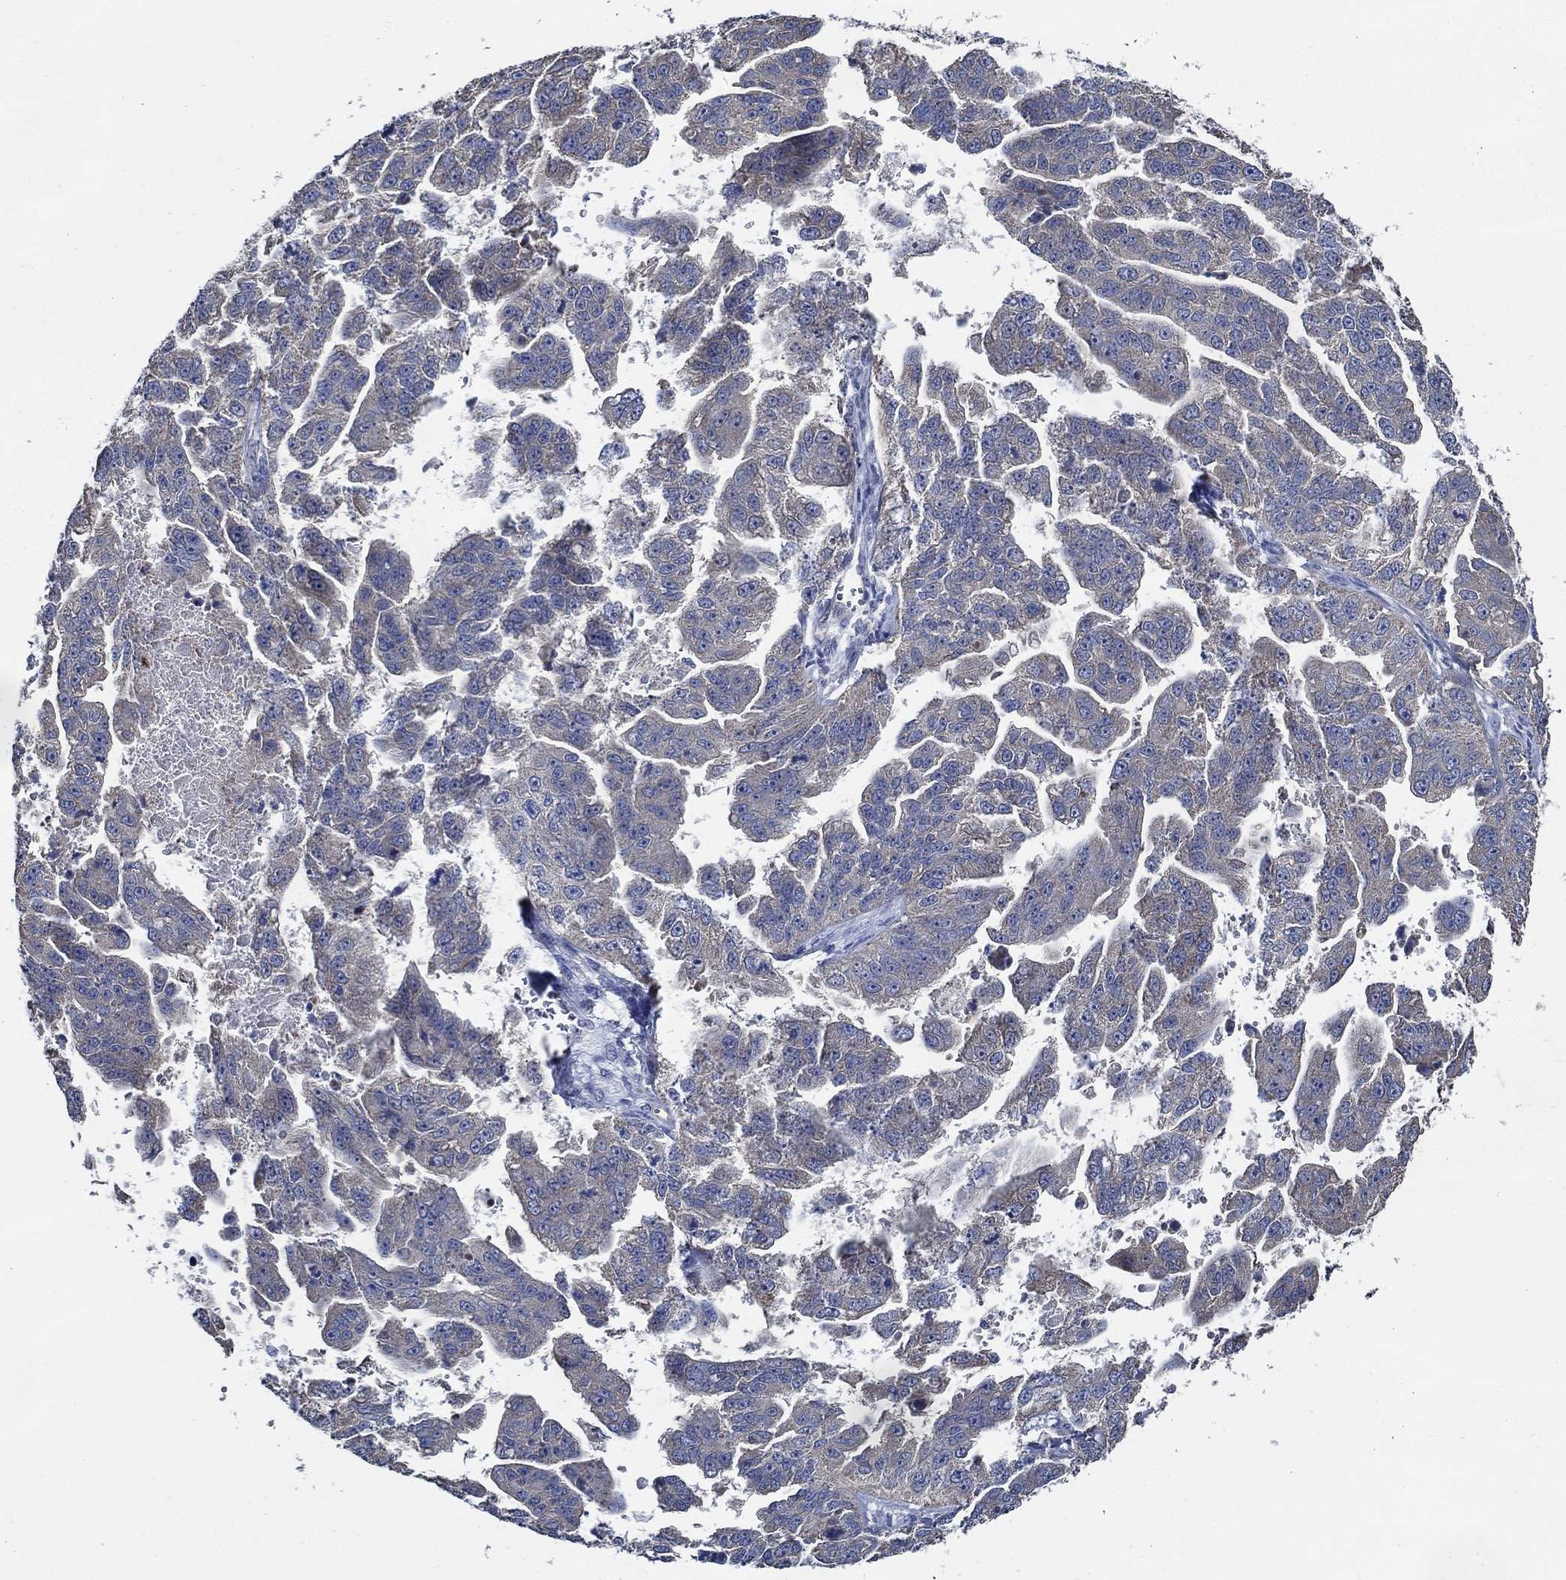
{"staining": {"intensity": "negative", "quantity": "none", "location": "none"}, "tissue": "ovarian cancer", "cell_type": "Tumor cells", "image_type": "cancer", "snomed": [{"axis": "morphology", "description": "Cystadenocarcinoma, serous, NOS"}, {"axis": "topography", "description": "Ovary"}], "caption": "Human ovarian serous cystadenocarcinoma stained for a protein using IHC reveals no staining in tumor cells.", "gene": "WDR53", "patient": {"sex": "female", "age": 58}}